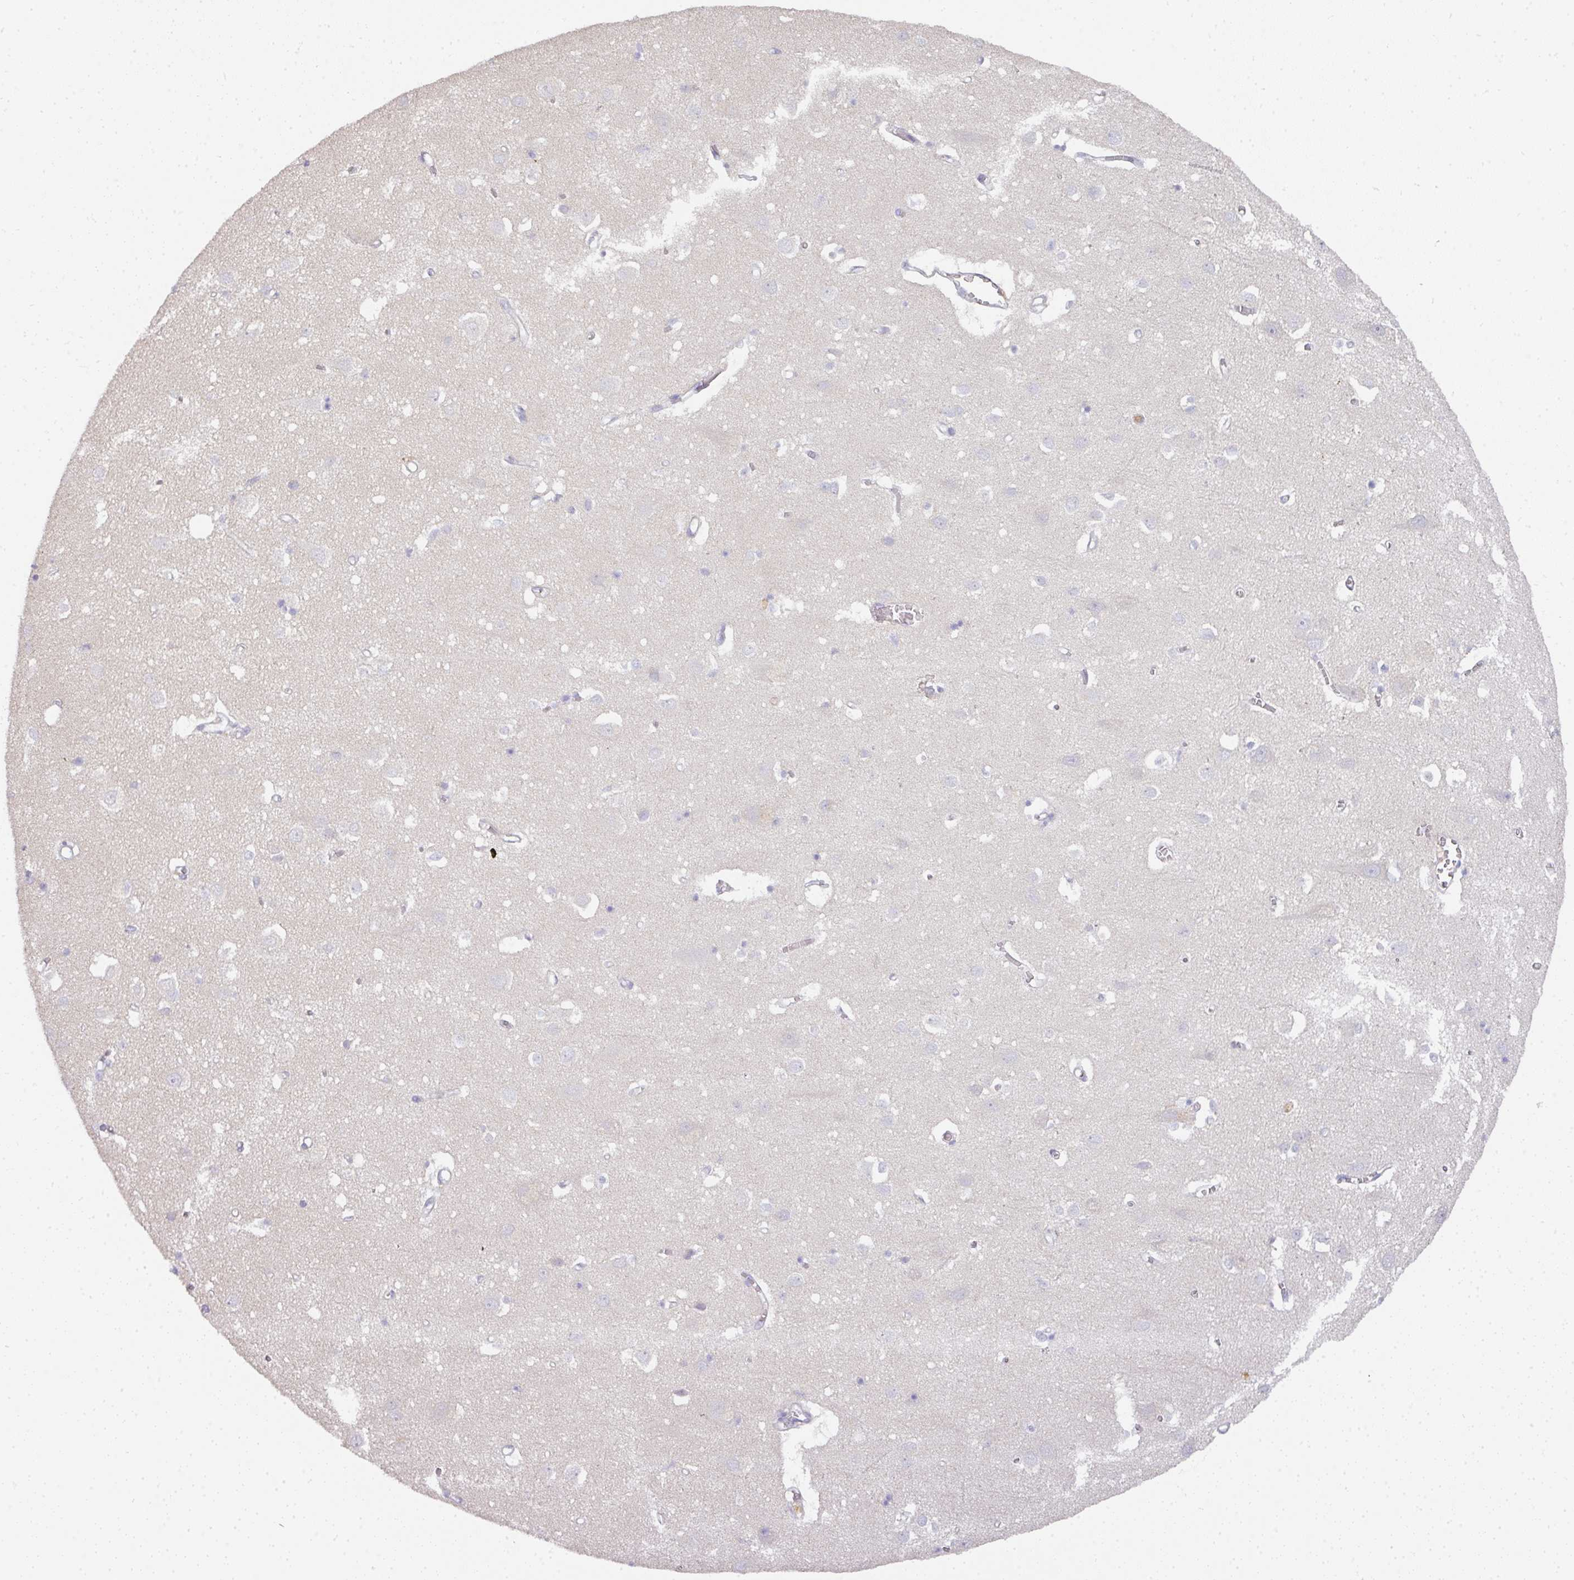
{"staining": {"intensity": "negative", "quantity": "none", "location": "none"}, "tissue": "cerebral cortex", "cell_type": "Endothelial cells", "image_type": "normal", "snomed": [{"axis": "morphology", "description": "Normal tissue, NOS"}, {"axis": "topography", "description": "Cerebral cortex"}], "caption": "Endothelial cells show no significant protein positivity in normal cerebral cortex.", "gene": "HHEX", "patient": {"sex": "male", "age": 70}}